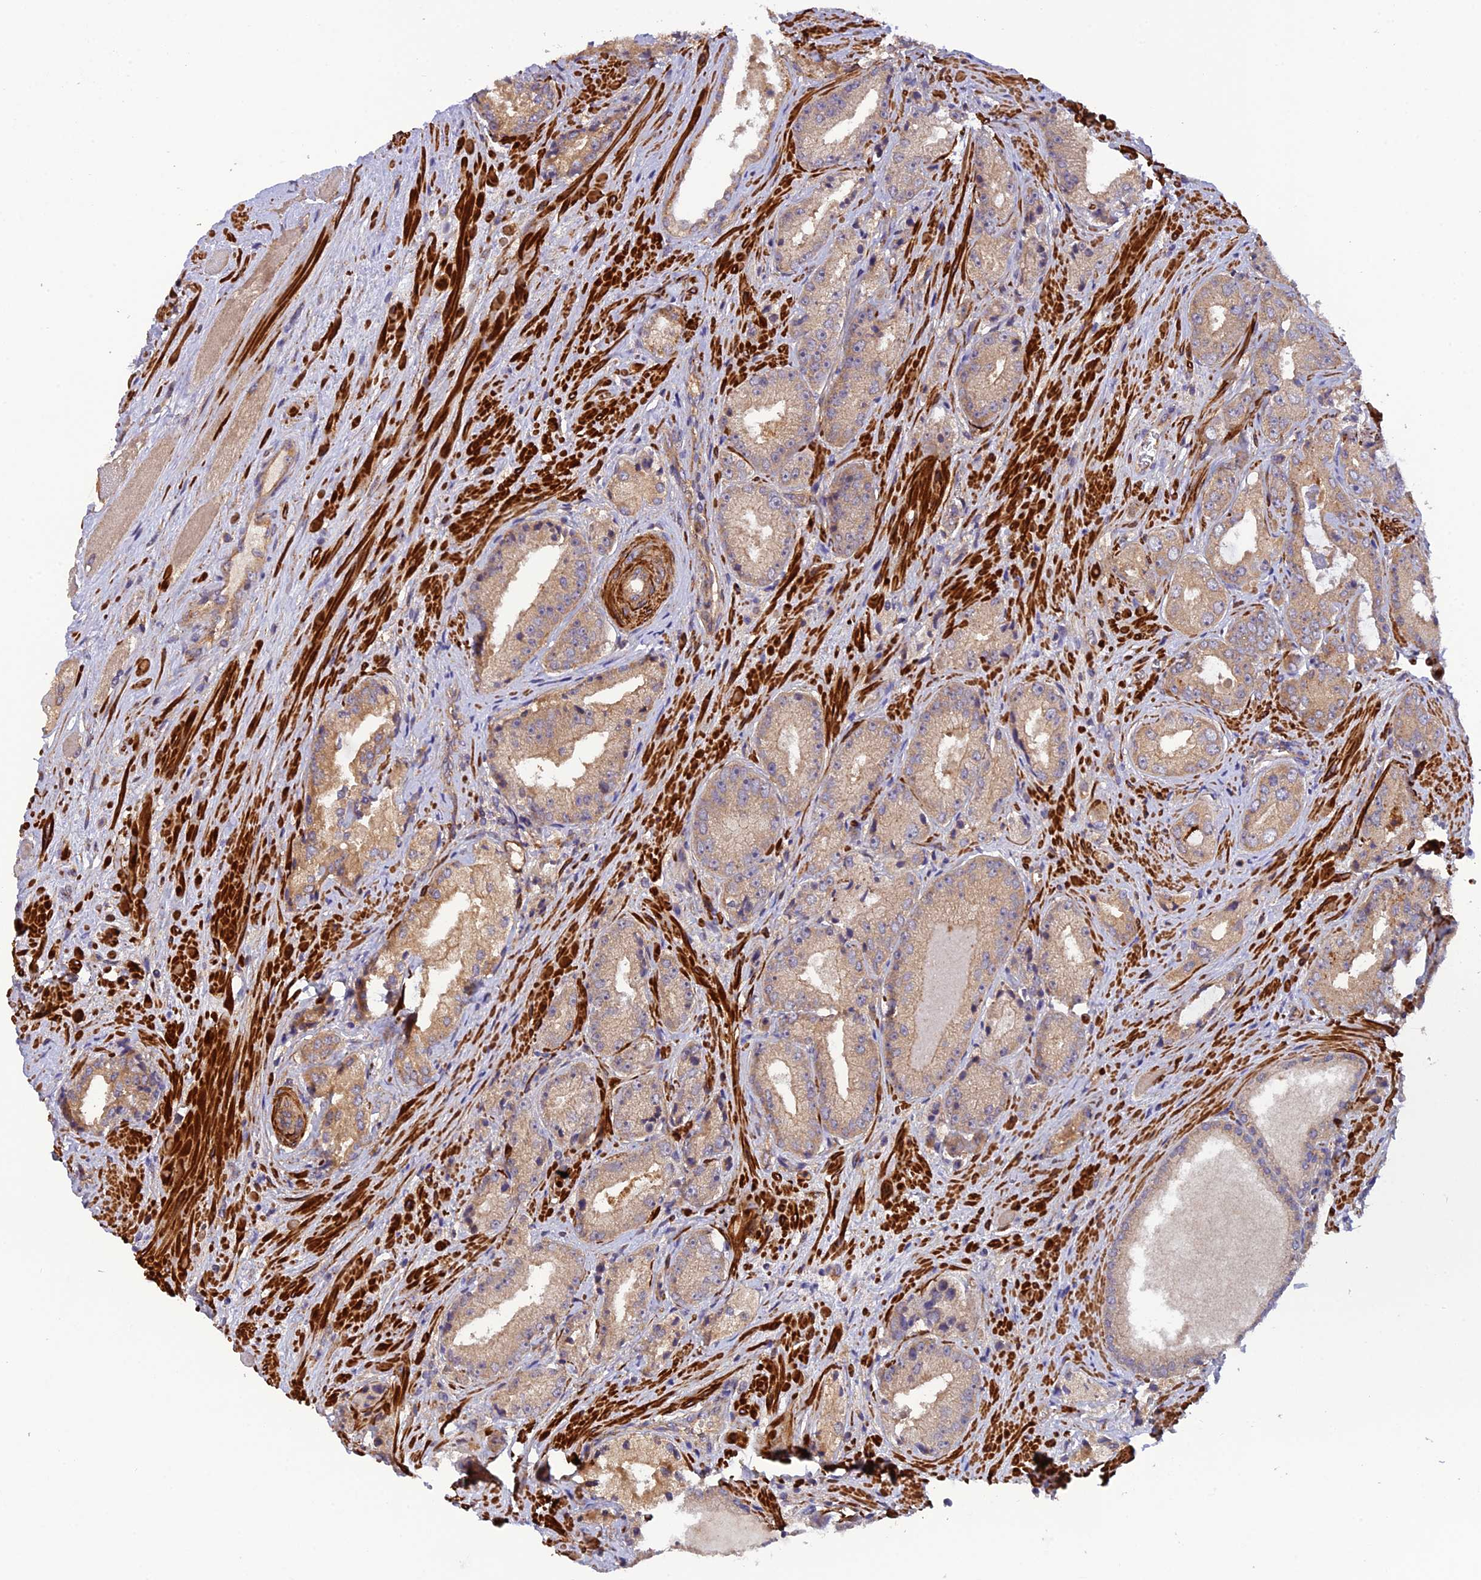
{"staining": {"intensity": "moderate", "quantity": "25%-75%", "location": "cytoplasmic/membranous"}, "tissue": "prostate cancer", "cell_type": "Tumor cells", "image_type": "cancer", "snomed": [{"axis": "morphology", "description": "Adenocarcinoma, High grade"}, {"axis": "topography", "description": "Prostate"}], "caption": "This is an image of immunohistochemistry (IHC) staining of prostate cancer (adenocarcinoma (high-grade)), which shows moderate staining in the cytoplasmic/membranous of tumor cells.", "gene": "ADAMTS15", "patient": {"sex": "male", "age": 71}}